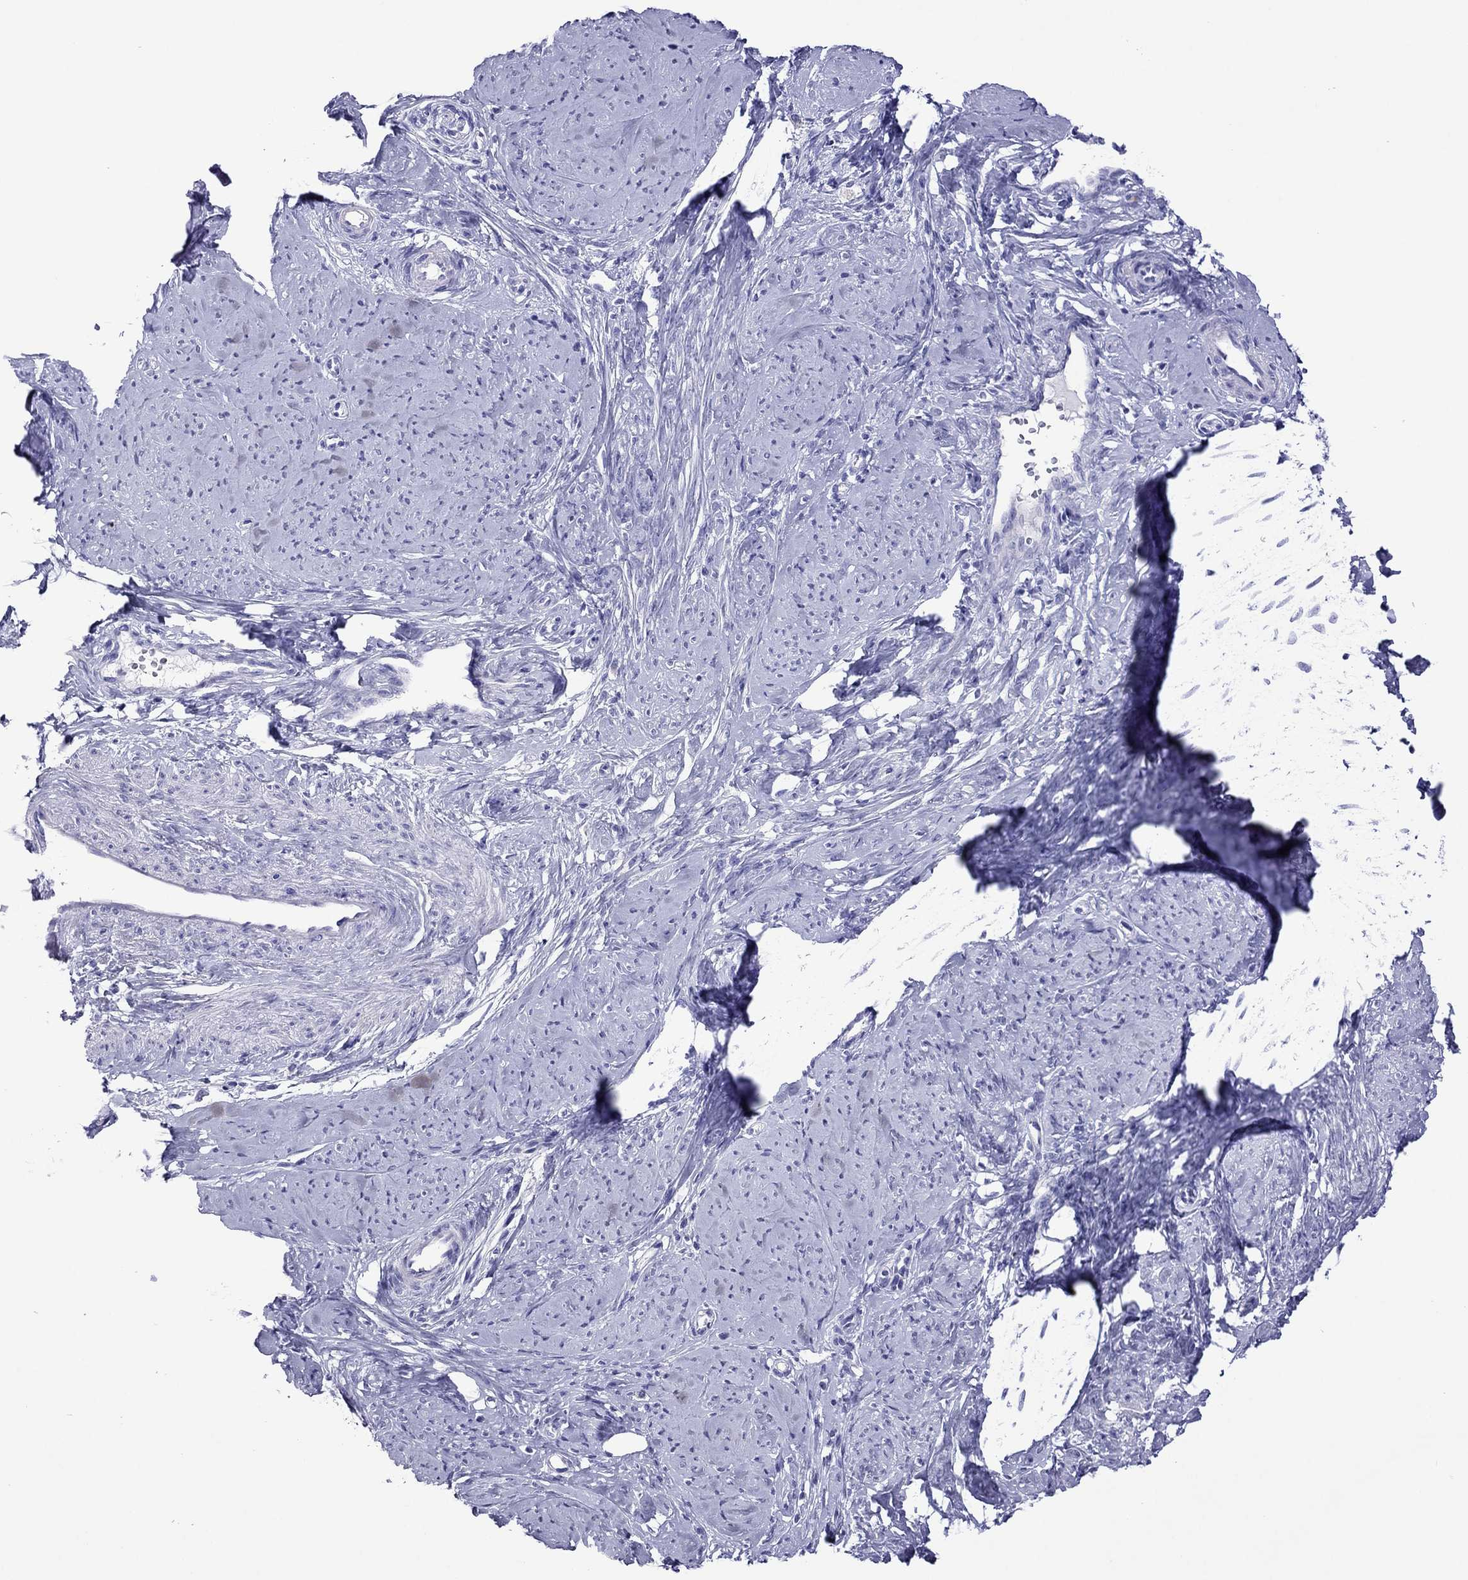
{"staining": {"intensity": "negative", "quantity": "none", "location": "none"}, "tissue": "smooth muscle", "cell_type": "Smooth muscle cells", "image_type": "normal", "snomed": [{"axis": "morphology", "description": "Normal tissue, NOS"}, {"axis": "topography", "description": "Smooth muscle"}], "caption": "This image is of benign smooth muscle stained with immunohistochemistry to label a protein in brown with the nuclei are counter-stained blue. There is no positivity in smooth muscle cells. (DAB (3,3'-diaminobenzidine) IHC, high magnification).", "gene": "PCDHA6", "patient": {"sex": "female", "age": 48}}